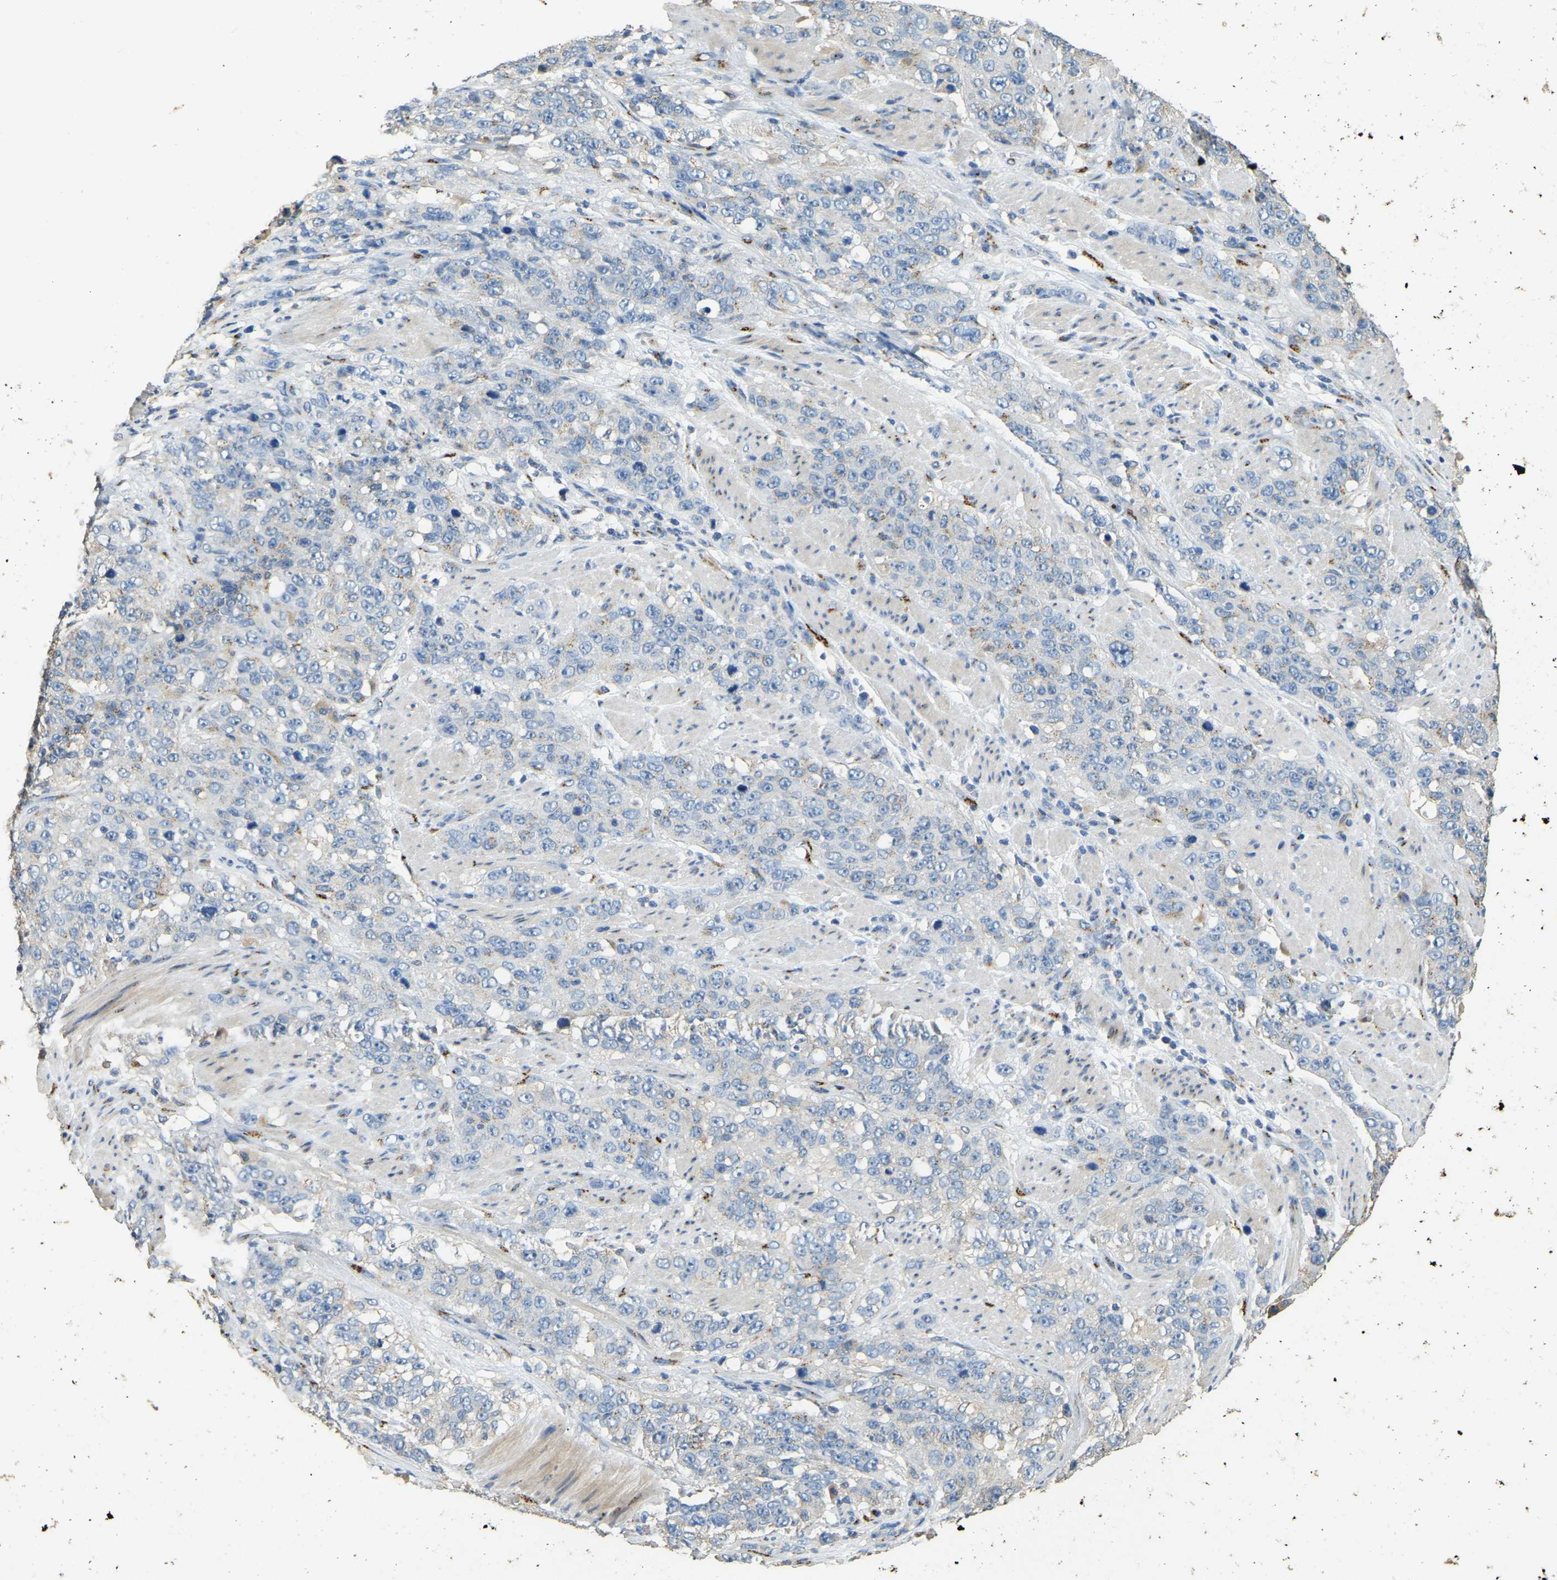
{"staining": {"intensity": "negative", "quantity": "none", "location": "none"}, "tissue": "stomach cancer", "cell_type": "Tumor cells", "image_type": "cancer", "snomed": [{"axis": "morphology", "description": "Adenocarcinoma, NOS"}, {"axis": "topography", "description": "Stomach"}], "caption": "This image is of stomach adenocarcinoma stained with immunohistochemistry to label a protein in brown with the nuclei are counter-stained blue. There is no positivity in tumor cells.", "gene": "FAM174A", "patient": {"sex": "male", "age": 48}}